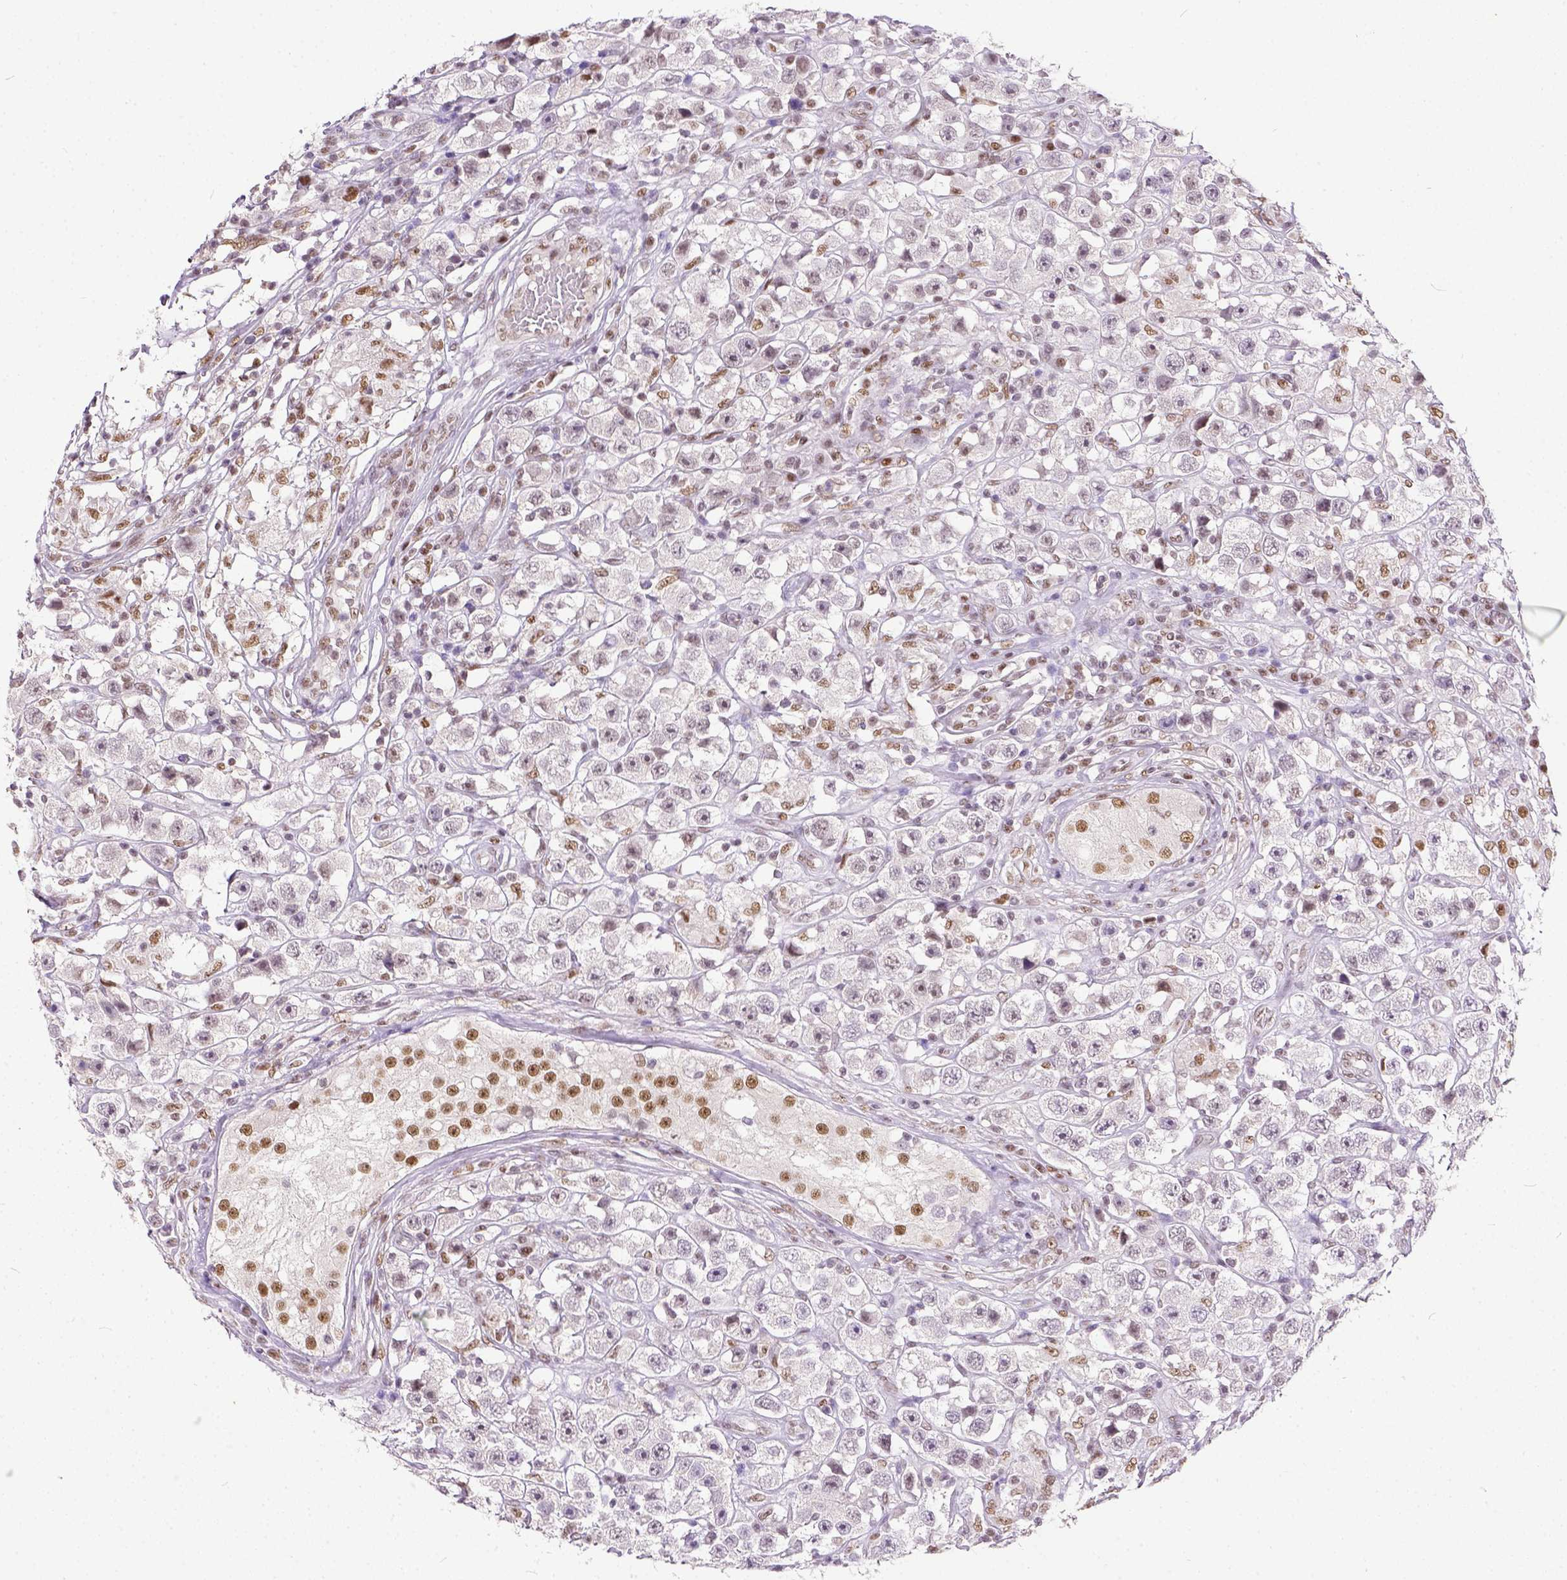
{"staining": {"intensity": "weak", "quantity": "<25%", "location": "nuclear"}, "tissue": "testis cancer", "cell_type": "Tumor cells", "image_type": "cancer", "snomed": [{"axis": "morphology", "description": "Seminoma, NOS"}, {"axis": "topography", "description": "Testis"}], "caption": "There is no significant staining in tumor cells of seminoma (testis).", "gene": "ERCC1", "patient": {"sex": "male", "age": 45}}